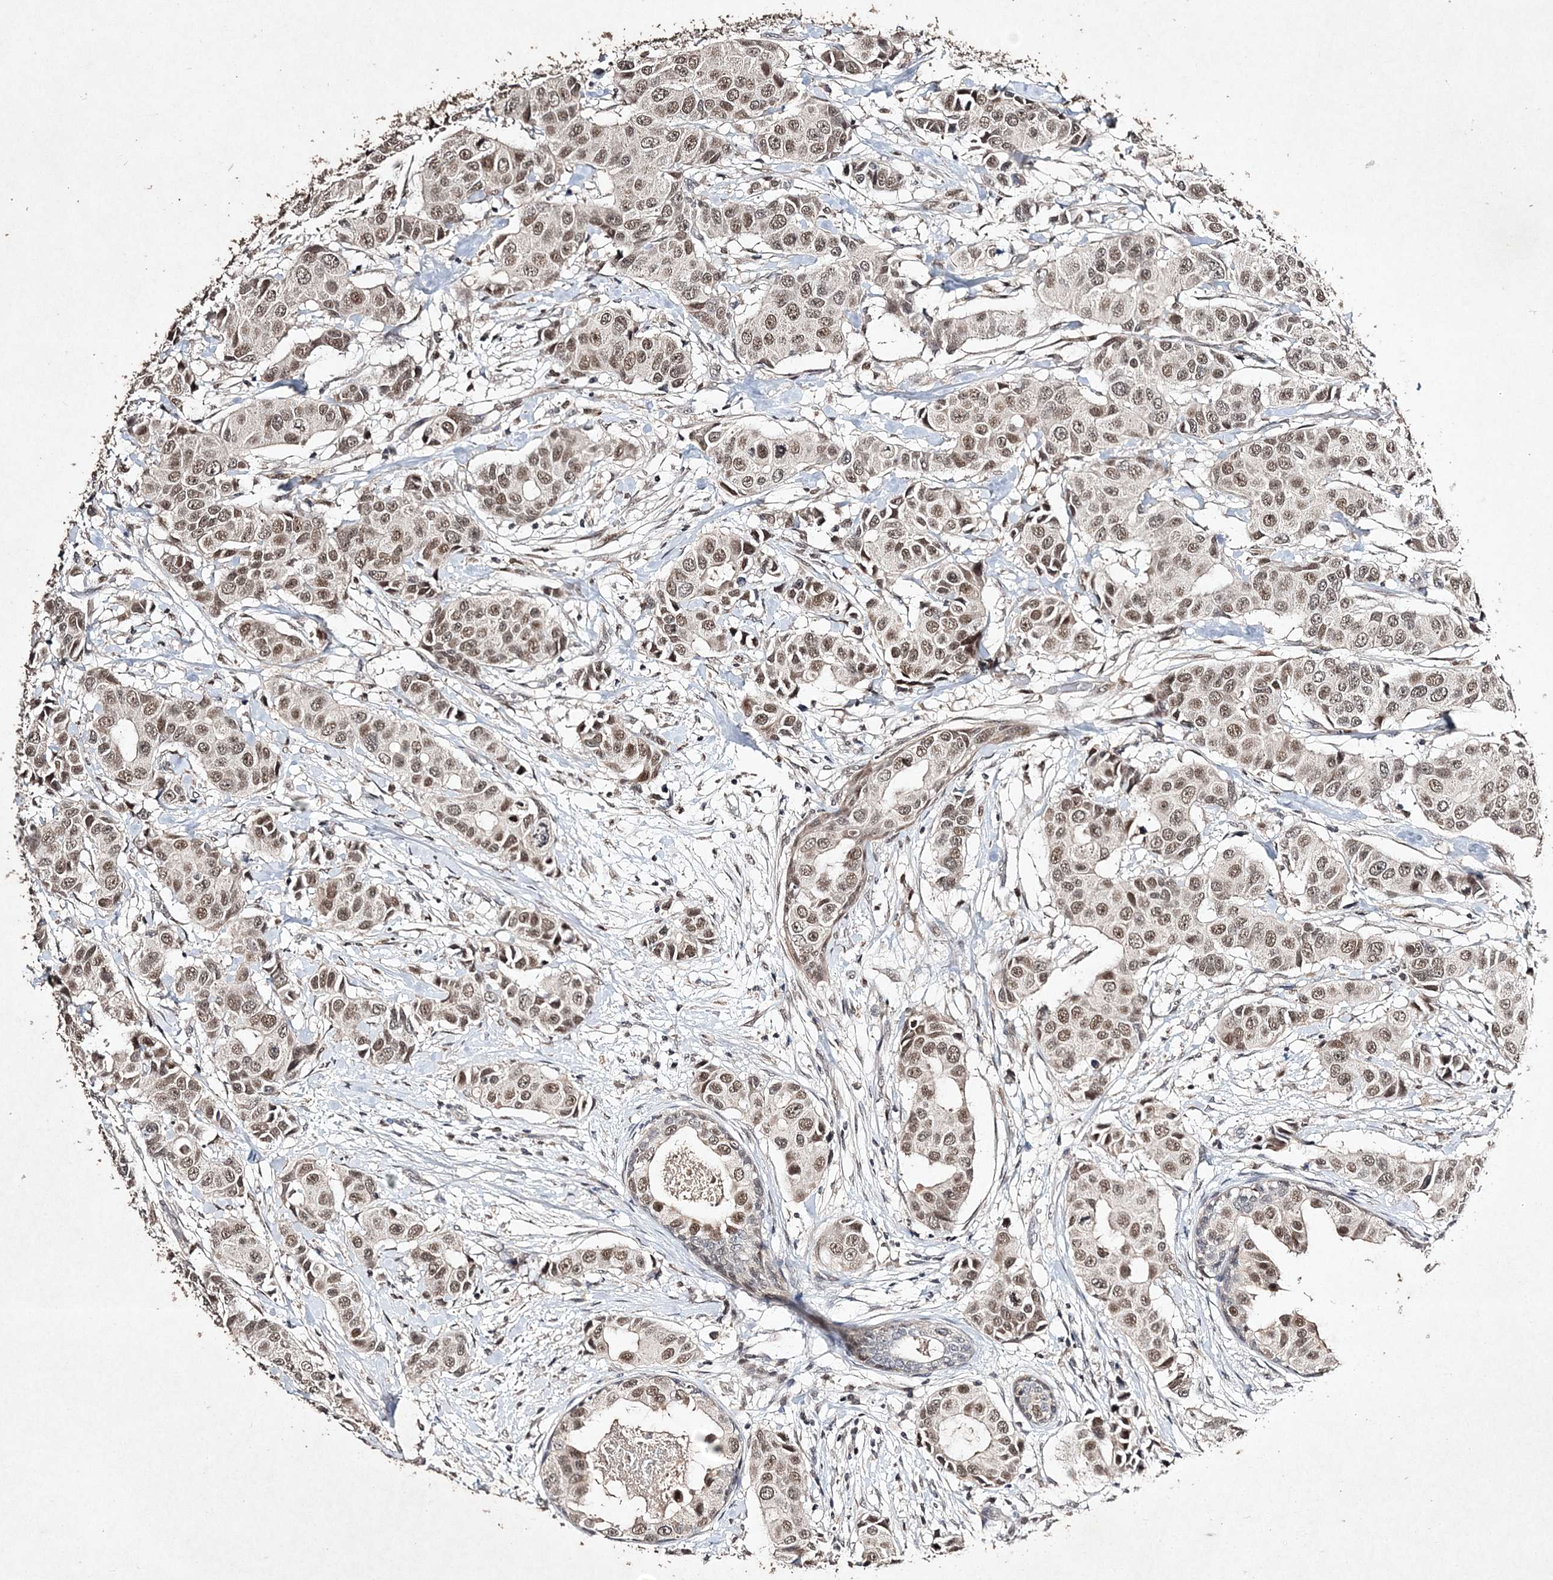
{"staining": {"intensity": "moderate", "quantity": ">75%", "location": "nuclear"}, "tissue": "breast cancer", "cell_type": "Tumor cells", "image_type": "cancer", "snomed": [{"axis": "morphology", "description": "Normal tissue, NOS"}, {"axis": "morphology", "description": "Duct carcinoma"}, {"axis": "topography", "description": "Breast"}], "caption": "The immunohistochemical stain labels moderate nuclear expression in tumor cells of breast cancer tissue. Nuclei are stained in blue.", "gene": "C3orf38", "patient": {"sex": "female", "age": 39}}